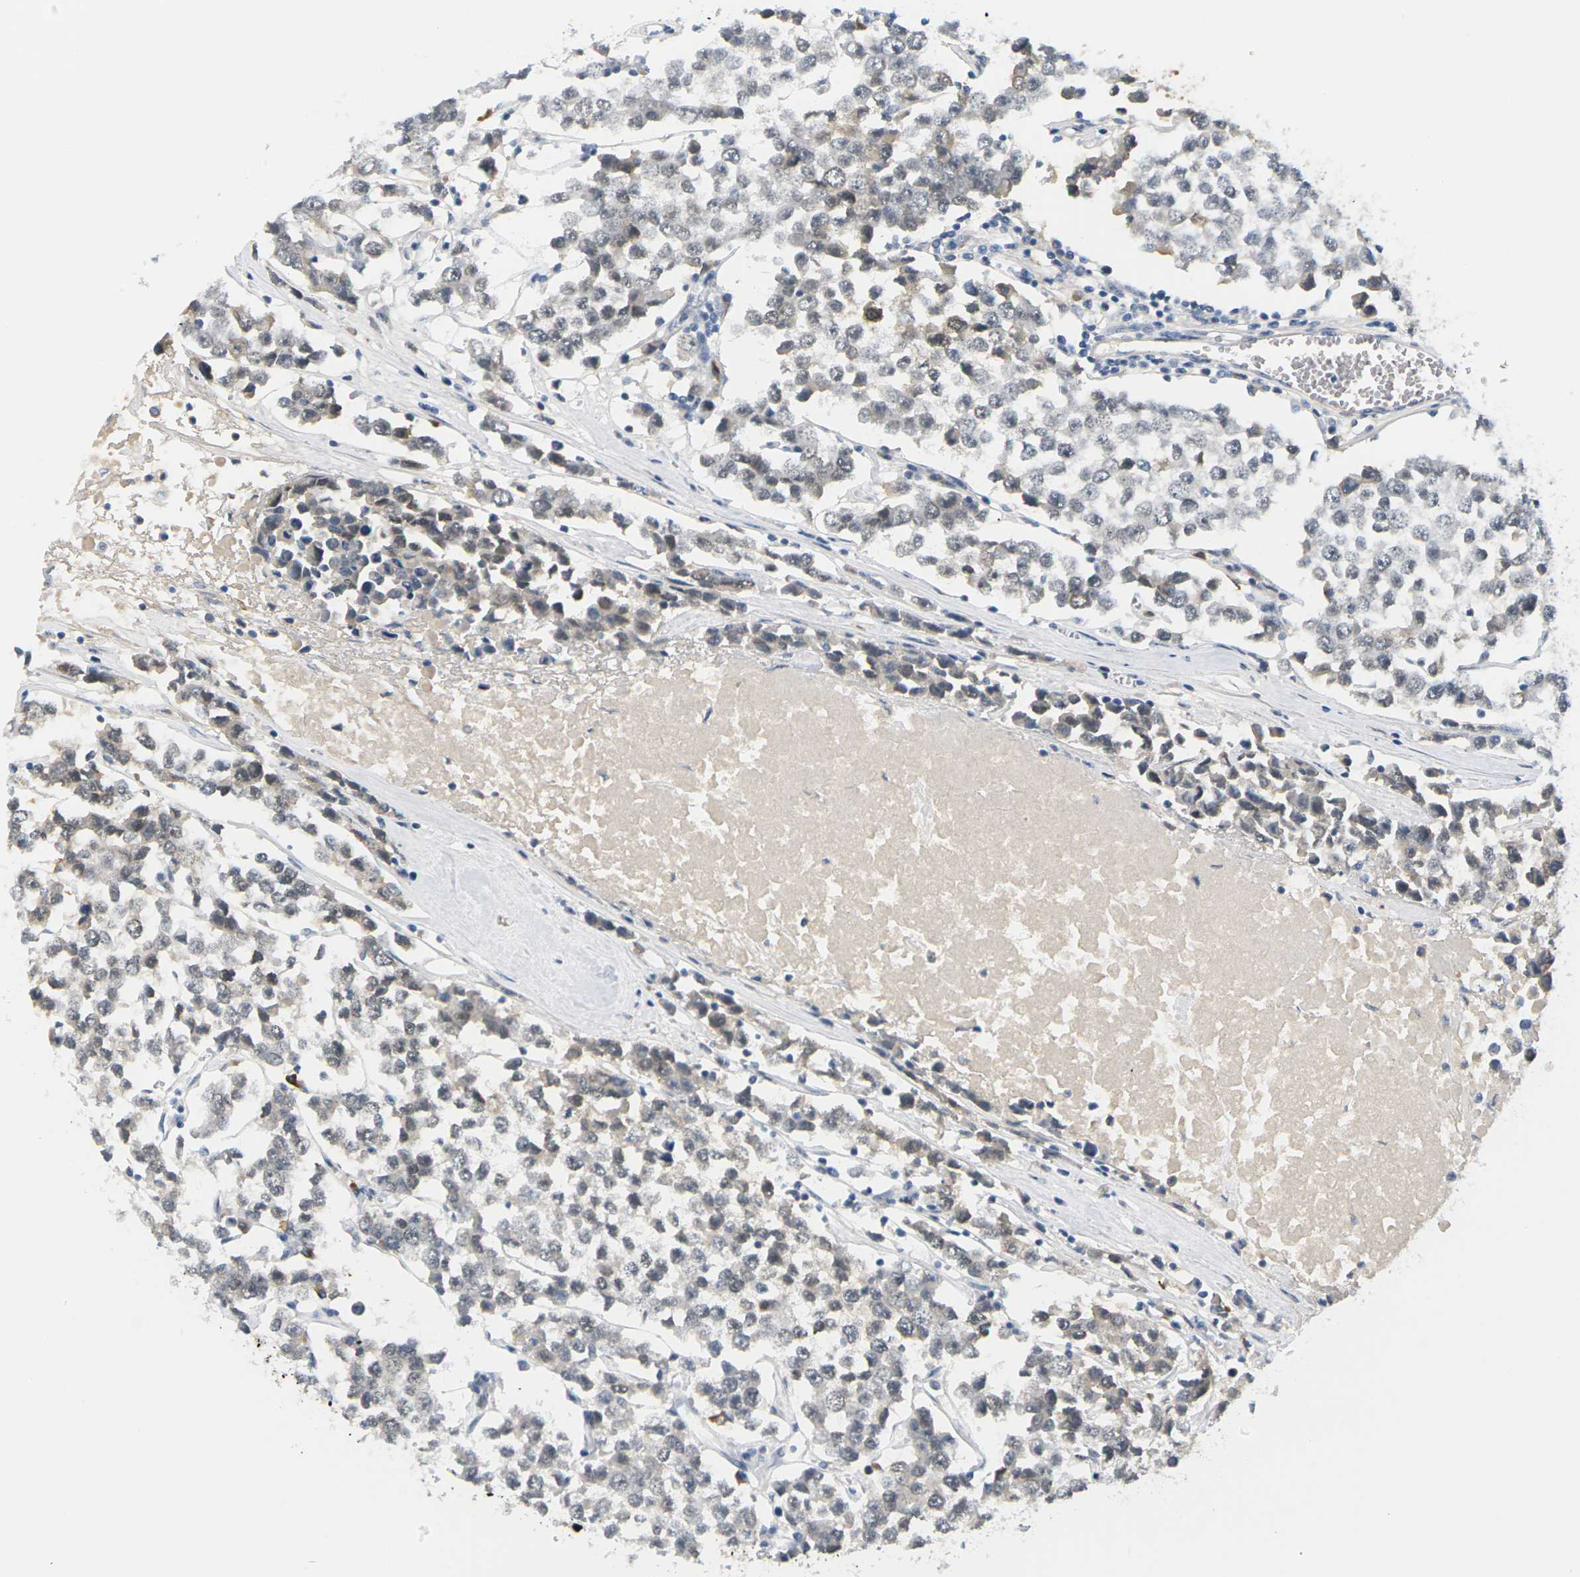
{"staining": {"intensity": "moderate", "quantity": "<25%", "location": "cytoplasmic/membranous,nuclear"}, "tissue": "testis cancer", "cell_type": "Tumor cells", "image_type": "cancer", "snomed": [{"axis": "morphology", "description": "Seminoma, NOS"}, {"axis": "morphology", "description": "Carcinoma, Embryonal, NOS"}, {"axis": "topography", "description": "Testis"}], "caption": "Protein expression analysis of testis embryonal carcinoma exhibits moderate cytoplasmic/membranous and nuclear expression in approximately <25% of tumor cells. The staining is performed using DAB (3,3'-diaminobenzidine) brown chromogen to label protein expression. The nuclei are counter-stained blue using hematoxylin.", "gene": "PKP2", "patient": {"sex": "male", "age": 52}}